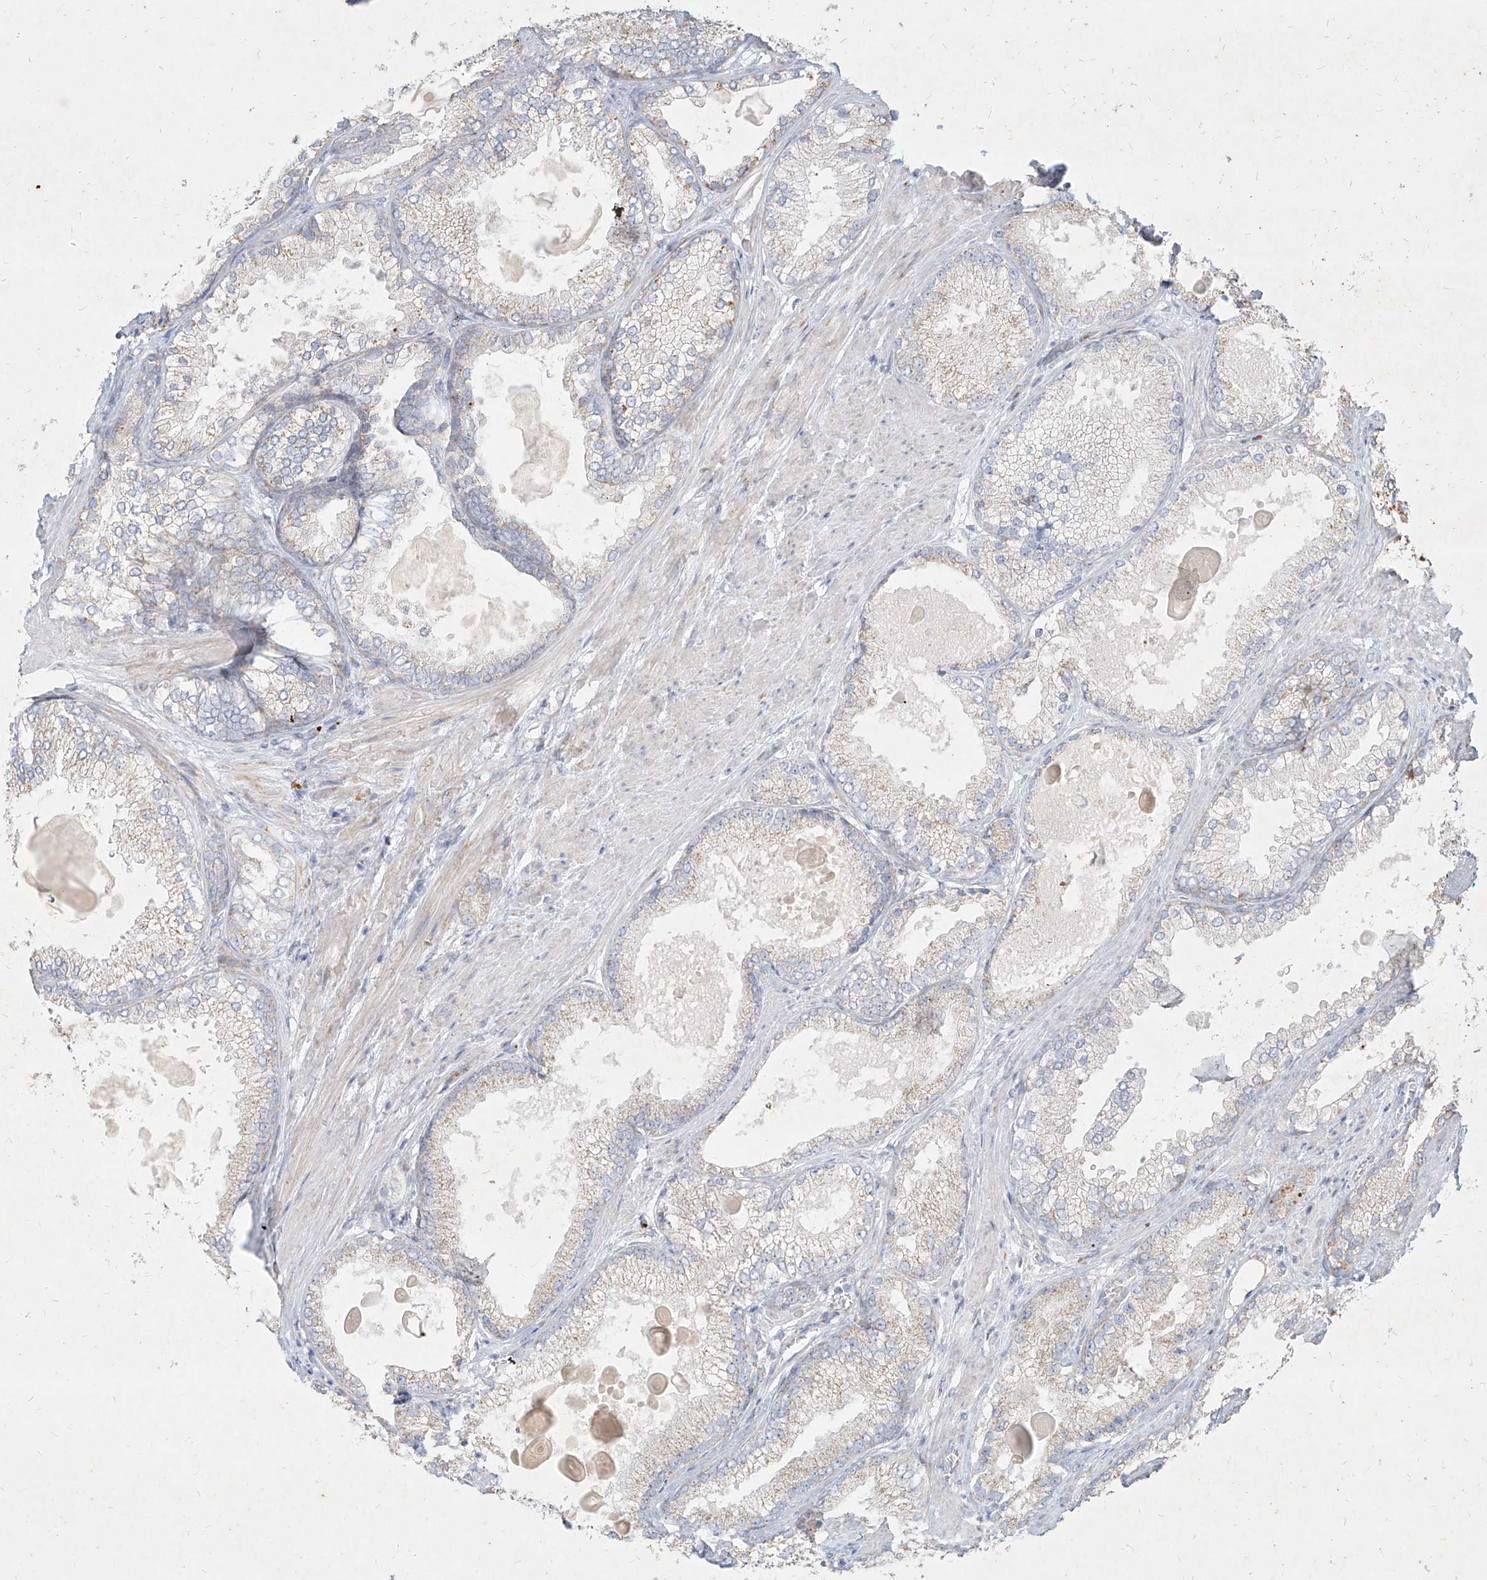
{"staining": {"intensity": "moderate", "quantity": "<25%", "location": "cytoplasmic/membranous"}, "tissue": "prostate cancer", "cell_type": "Tumor cells", "image_type": "cancer", "snomed": [{"axis": "morphology", "description": "Adenocarcinoma, High grade"}, {"axis": "topography", "description": "Prostate"}], "caption": "Immunohistochemistry (DAB (3,3'-diaminobenzidine)) staining of human prostate adenocarcinoma (high-grade) shows moderate cytoplasmic/membranous protein staining in about <25% of tumor cells.", "gene": "MTX2", "patient": {"sex": "male", "age": 66}}